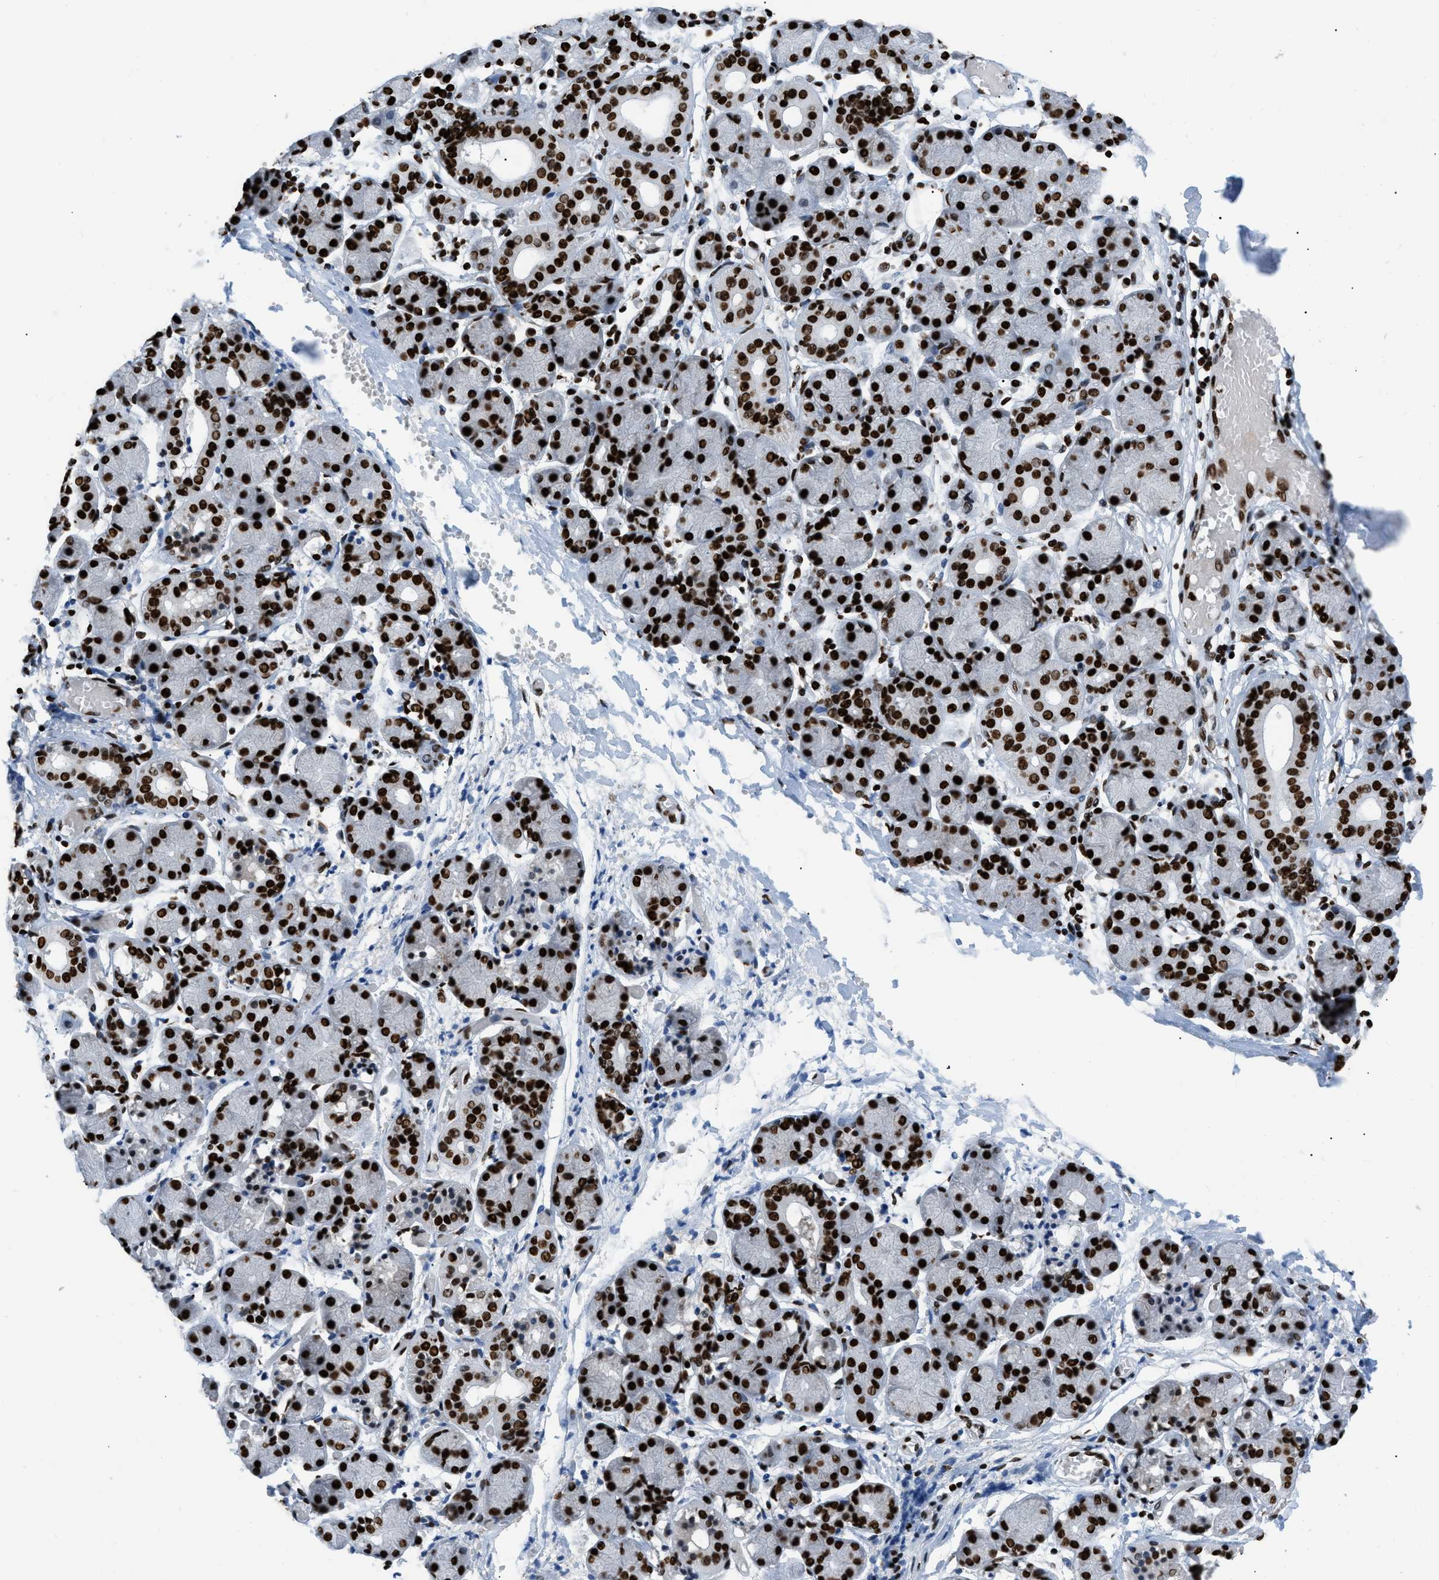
{"staining": {"intensity": "strong", "quantity": ">75%", "location": "nuclear"}, "tissue": "salivary gland", "cell_type": "Glandular cells", "image_type": "normal", "snomed": [{"axis": "morphology", "description": "Normal tissue, NOS"}, {"axis": "topography", "description": "Salivary gland"}], "caption": "Immunohistochemistry (IHC) of benign salivary gland reveals high levels of strong nuclear staining in about >75% of glandular cells.", "gene": "HNRNPM", "patient": {"sex": "female", "age": 24}}